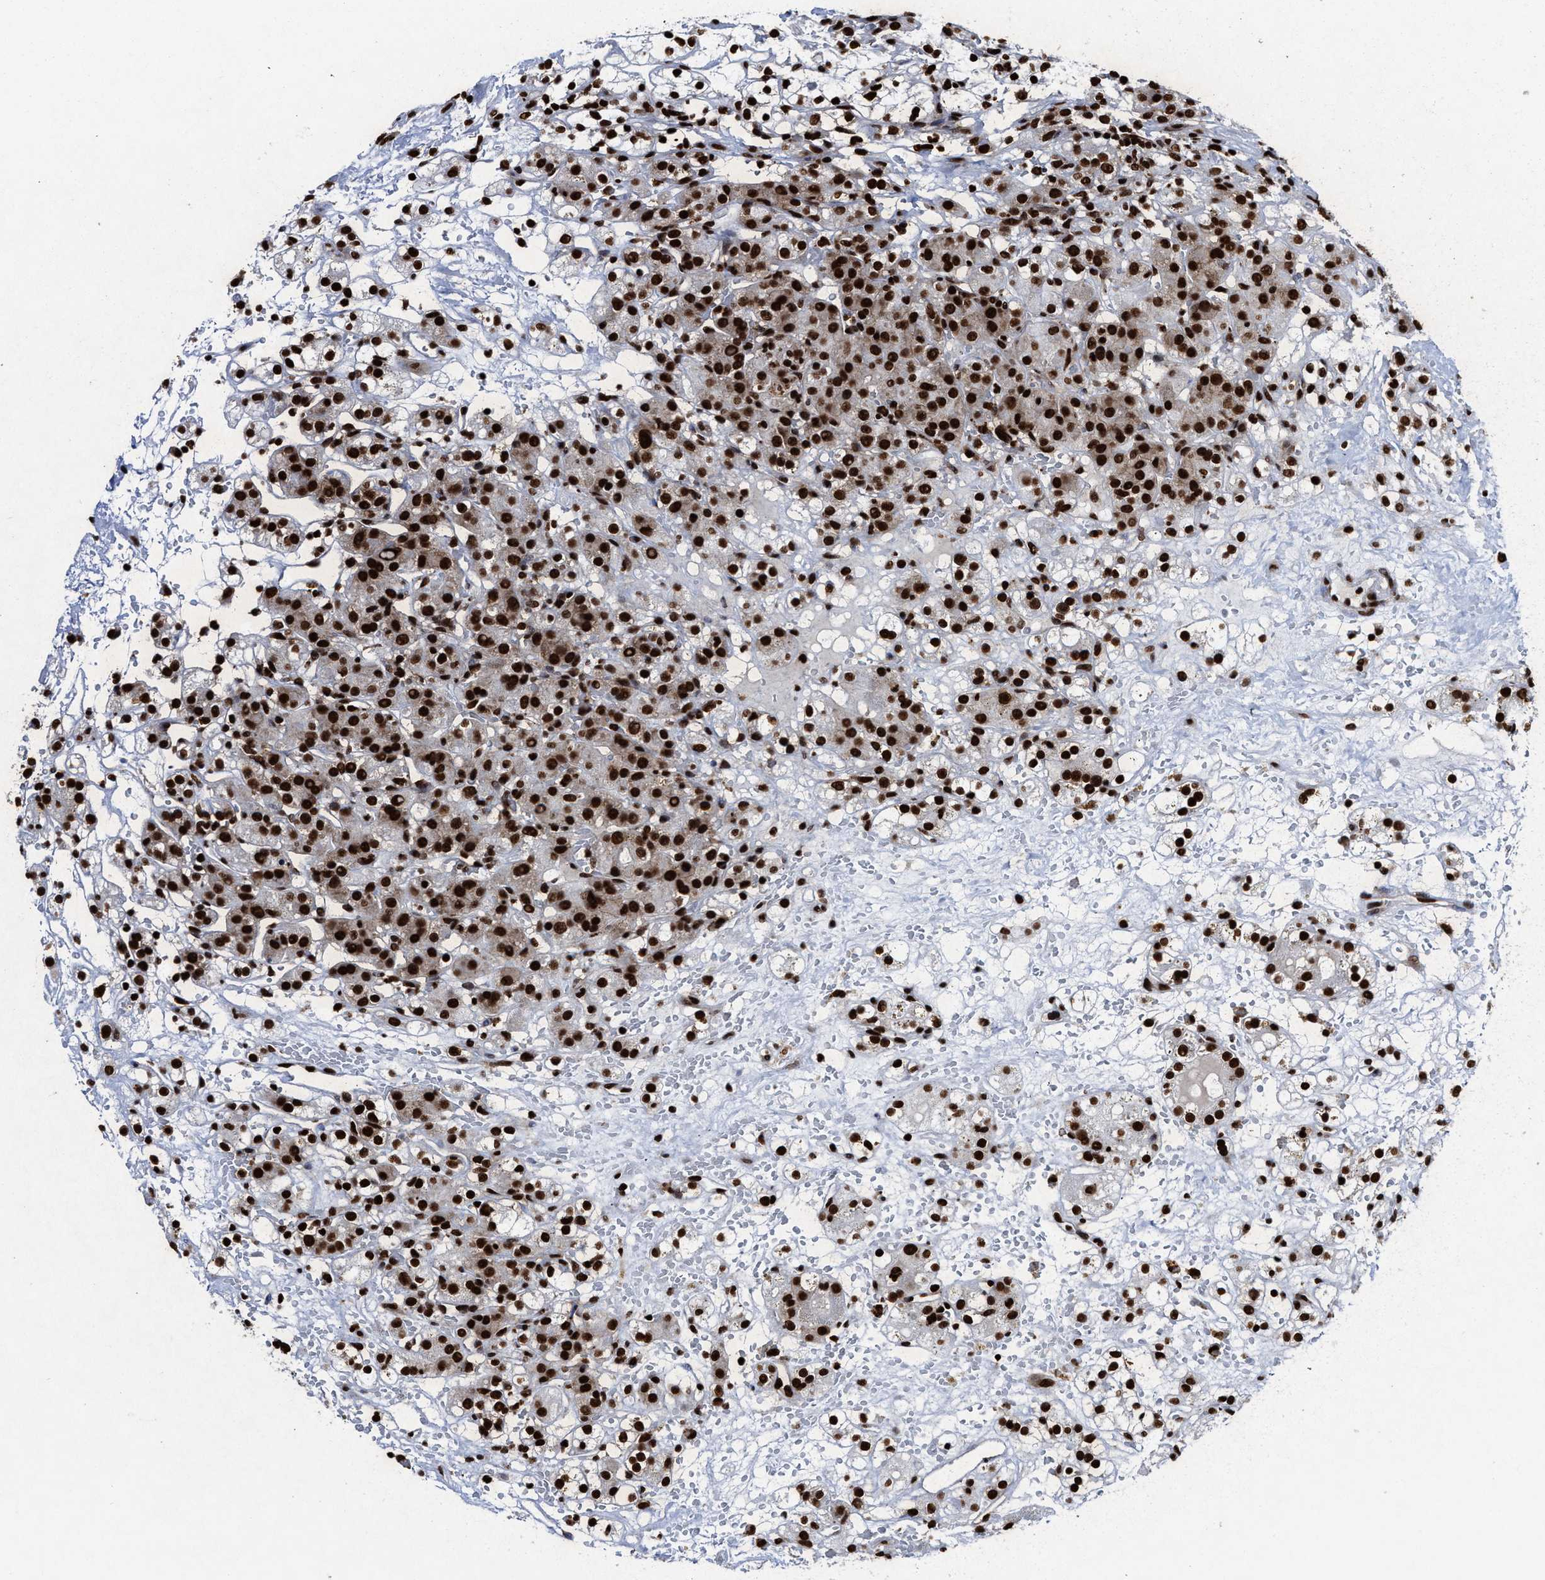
{"staining": {"intensity": "strong", "quantity": ">75%", "location": "nuclear"}, "tissue": "renal cancer", "cell_type": "Tumor cells", "image_type": "cancer", "snomed": [{"axis": "morphology", "description": "Adenocarcinoma, NOS"}, {"axis": "topography", "description": "Kidney"}], "caption": "Renal cancer tissue reveals strong nuclear staining in about >75% of tumor cells, visualized by immunohistochemistry.", "gene": "ALYREF", "patient": {"sex": "male", "age": 61}}